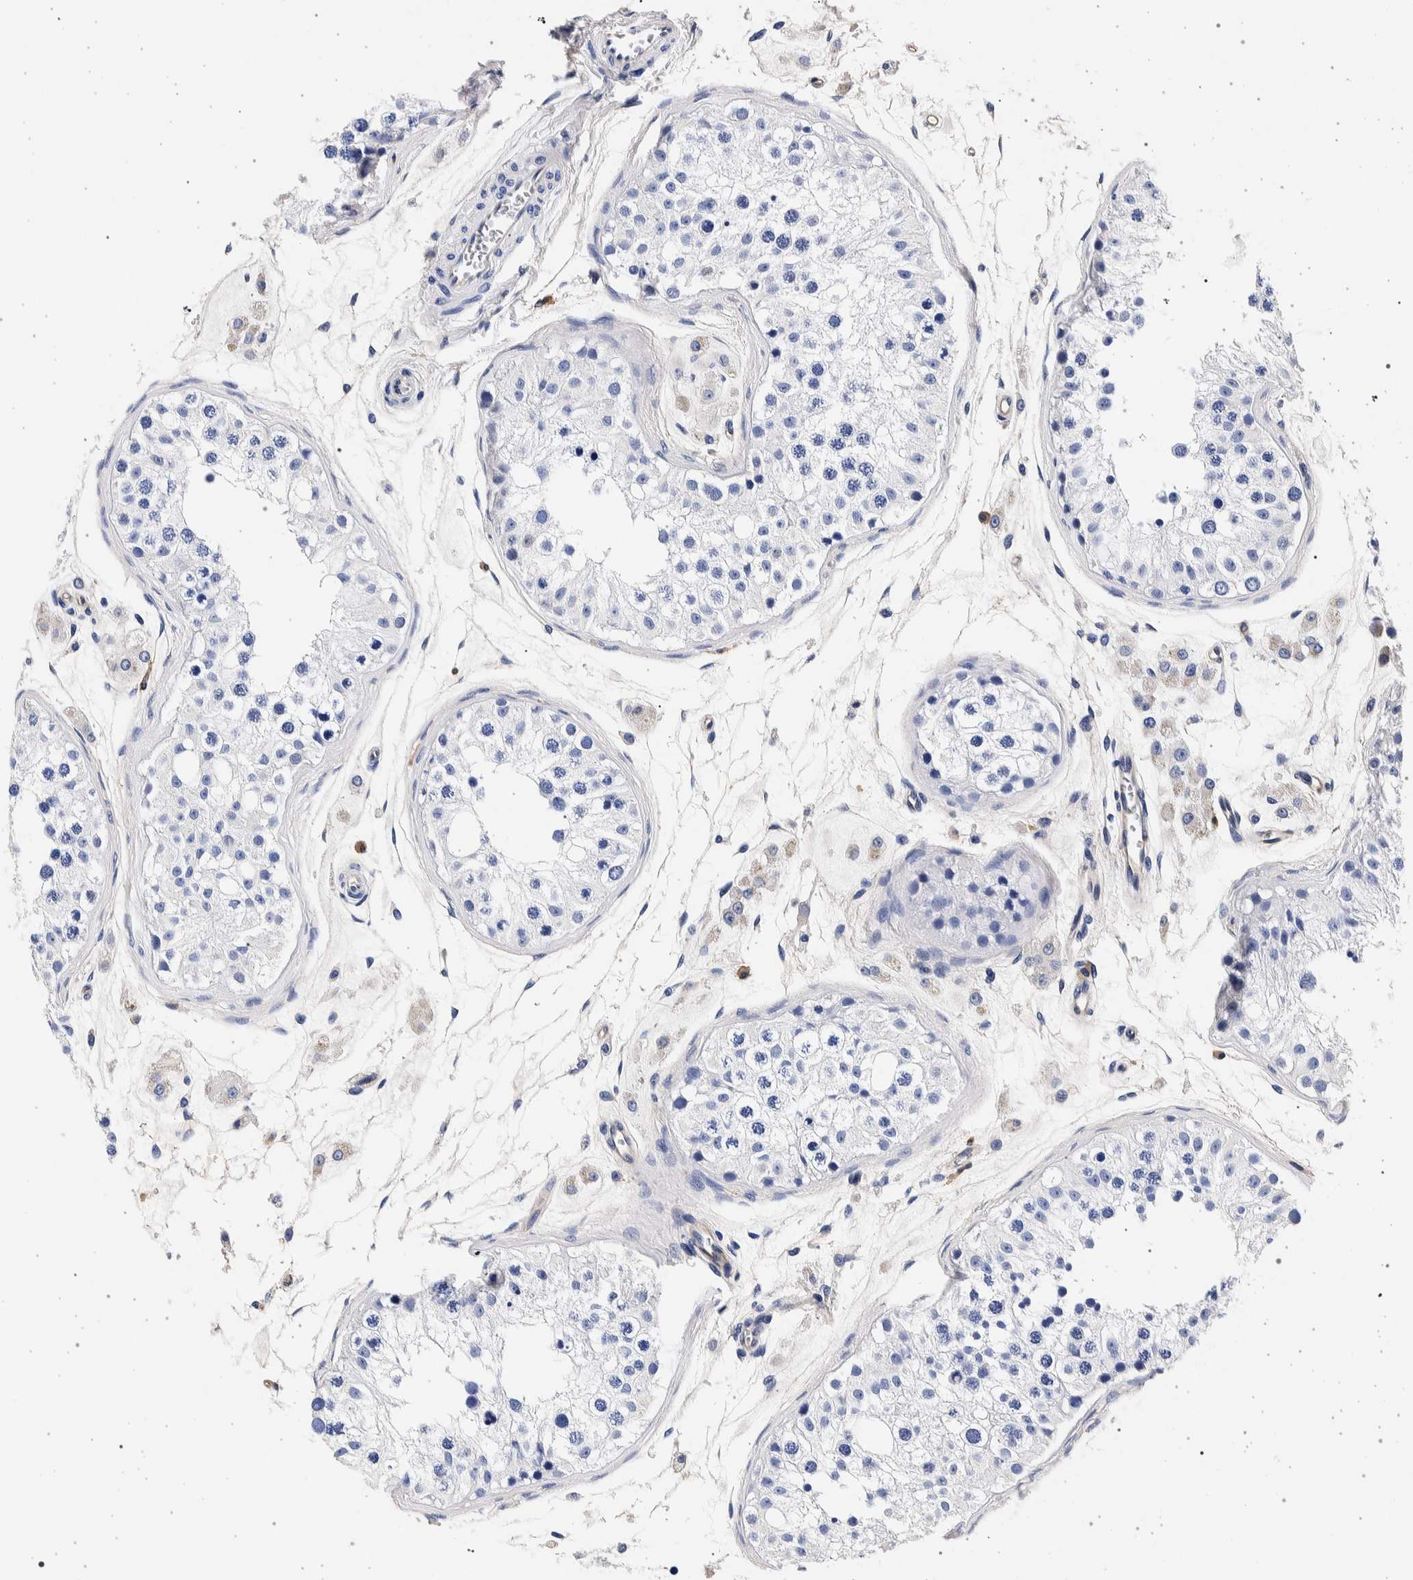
{"staining": {"intensity": "negative", "quantity": "none", "location": "none"}, "tissue": "testis", "cell_type": "Cells in seminiferous ducts", "image_type": "normal", "snomed": [{"axis": "morphology", "description": "Normal tissue, NOS"}, {"axis": "morphology", "description": "Adenocarcinoma, metastatic, NOS"}, {"axis": "topography", "description": "Testis"}], "caption": "IHC of benign human testis reveals no staining in cells in seminiferous ducts.", "gene": "NIBAN2", "patient": {"sex": "male", "age": 26}}